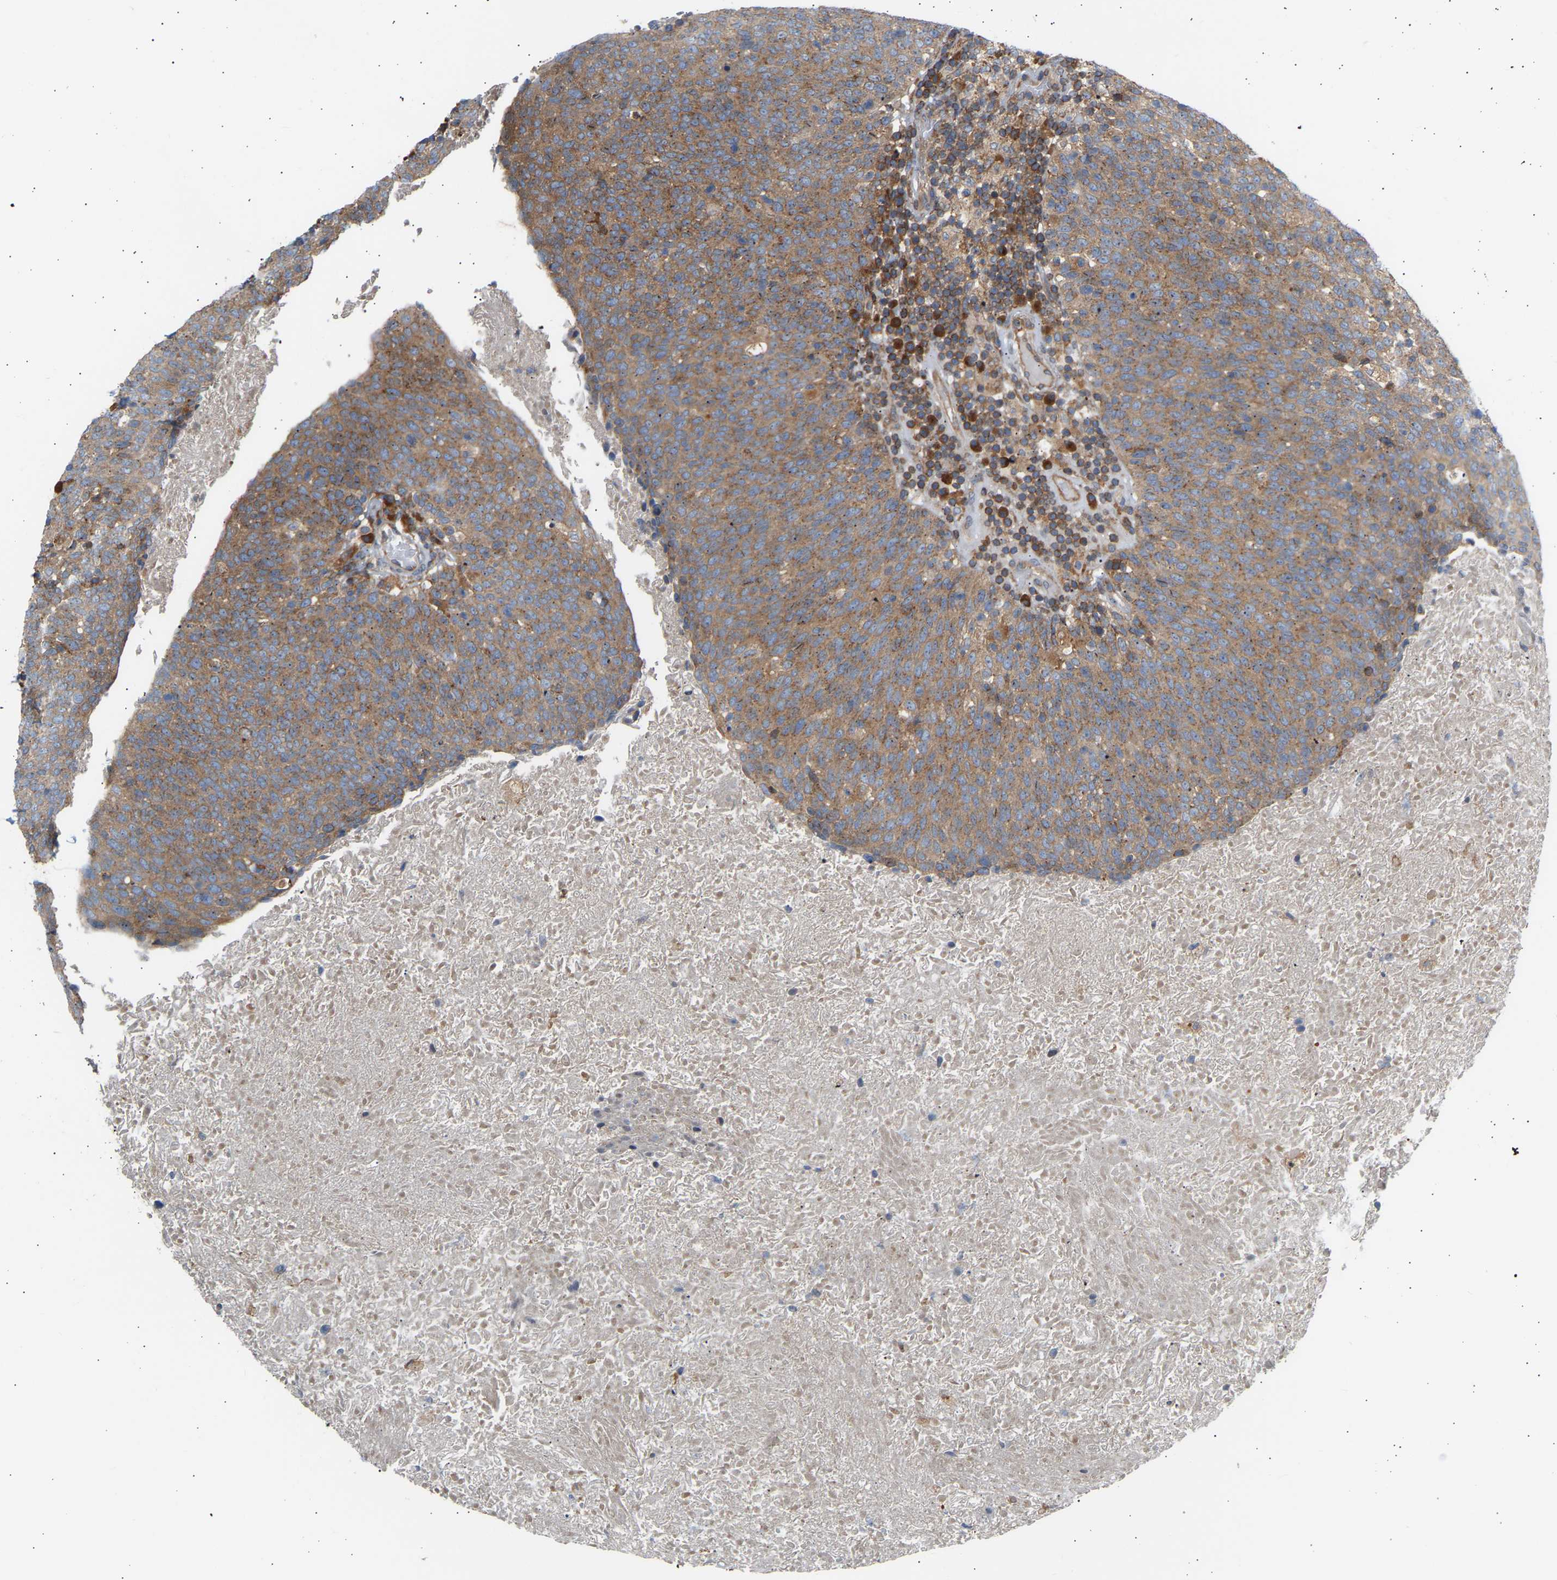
{"staining": {"intensity": "moderate", "quantity": ">75%", "location": "cytoplasmic/membranous"}, "tissue": "head and neck cancer", "cell_type": "Tumor cells", "image_type": "cancer", "snomed": [{"axis": "morphology", "description": "Squamous cell carcinoma, NOS"}, {"axis": "morphology", "description": "Squamous cell carcinoma, metastatic, NOS"}, {"axis": "topography", "description": "Lymph node"}, {"axis": "topography", "description": "Head-Neck"}], "caption": "A high-resolution photomicrograph shows immunohistochemistry staining of head and neck cancer (metastatic squamous cell carcinoma), which demonstrates moderate cytoplasmic/membranous staining in approximately >75% of tumor cells.", "gene": "GCN1", "patient": {"sex": "male", "age": 62}}